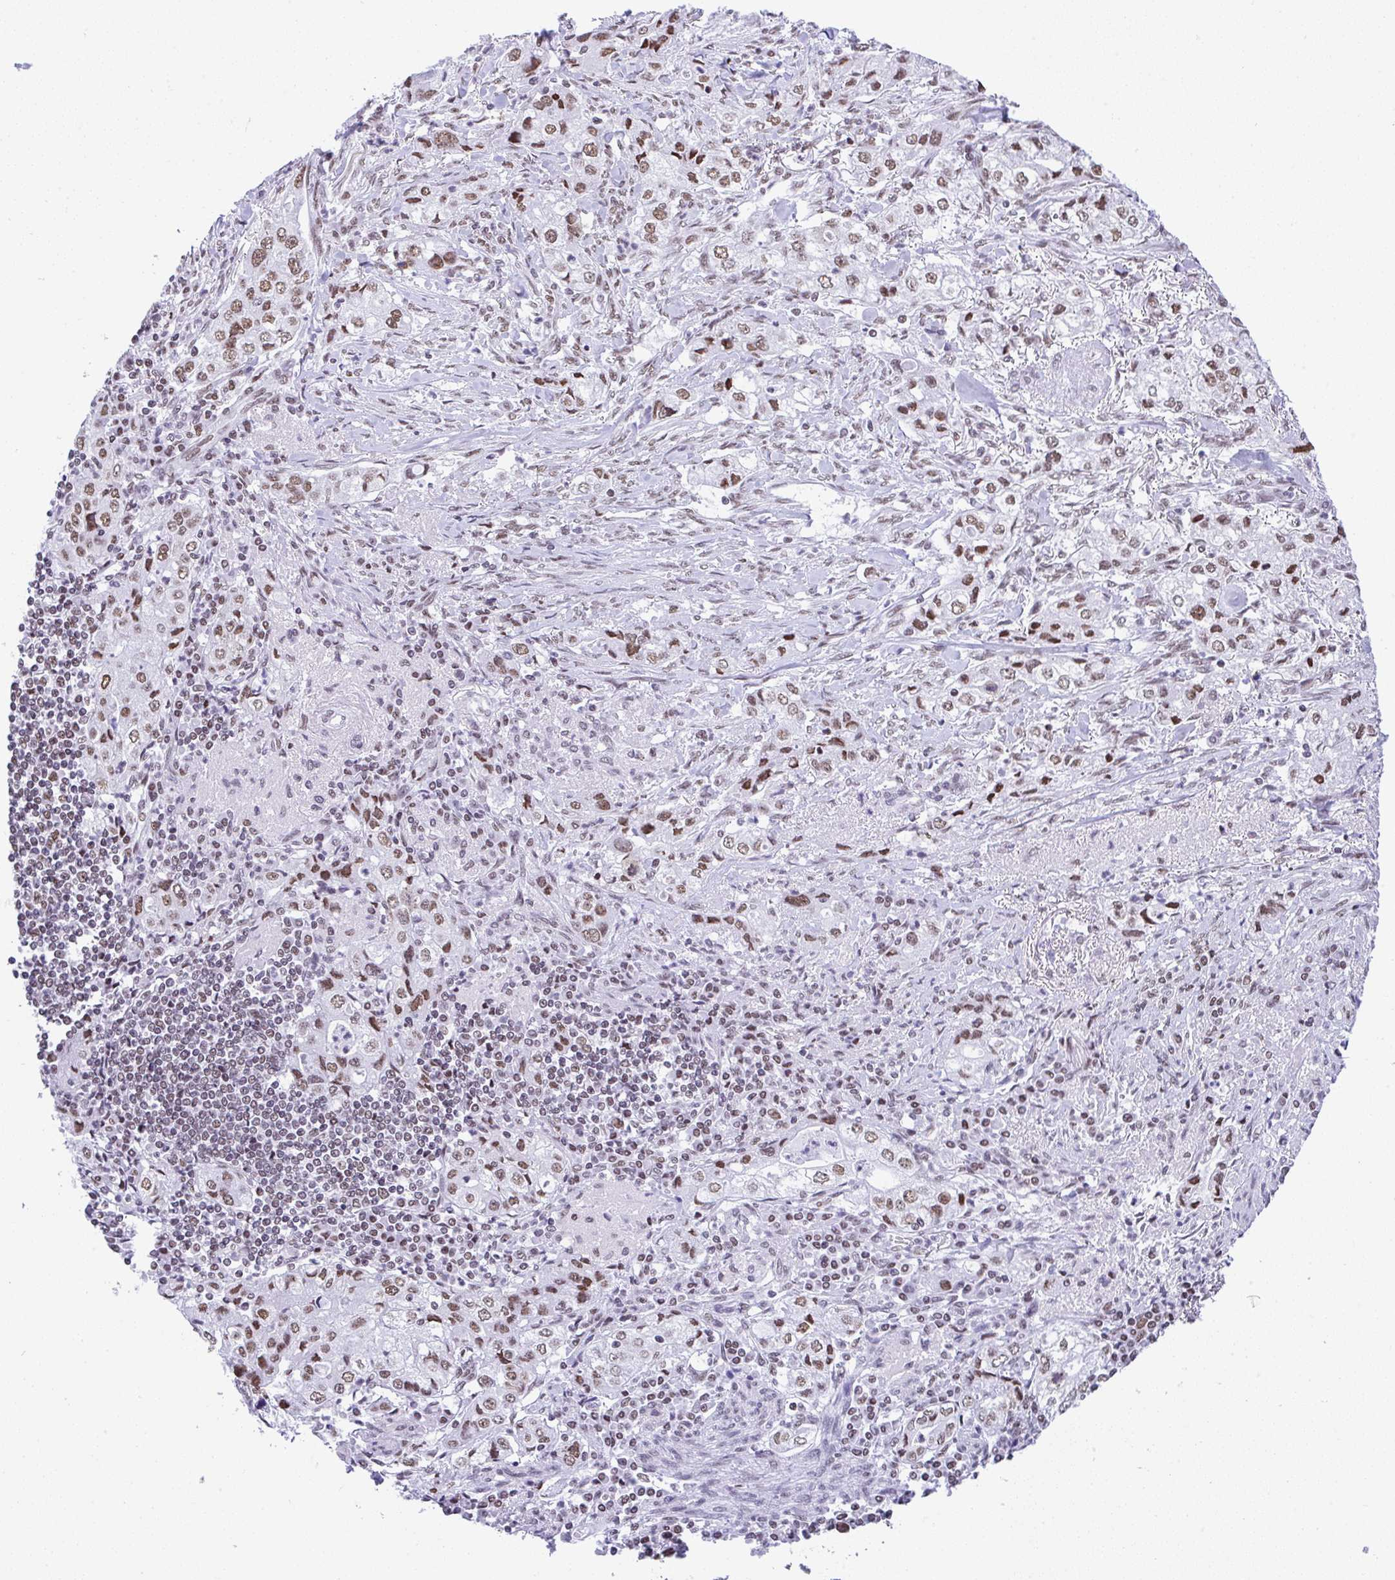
{"staining": {"intensity": "moderate", "quantity": ">75%", "location": "nuclear"}, "tissue": "stomach cancer", "cell_type": "Tumor cells", "image_type": "cancer", "snomed": [{"axis": "morphology", "description": "Adenocarcinoma, NOS"}, {"axis": "topography", "description": "Stomach, upper"}], "caption": "Approximately >75% of tumor cells in stomach cancer show moderate nuclear protein staining as visualized by brown immunohistochemical staining.", "gene": "DDX52", "patient": {"sex": "male", "age": 75}}